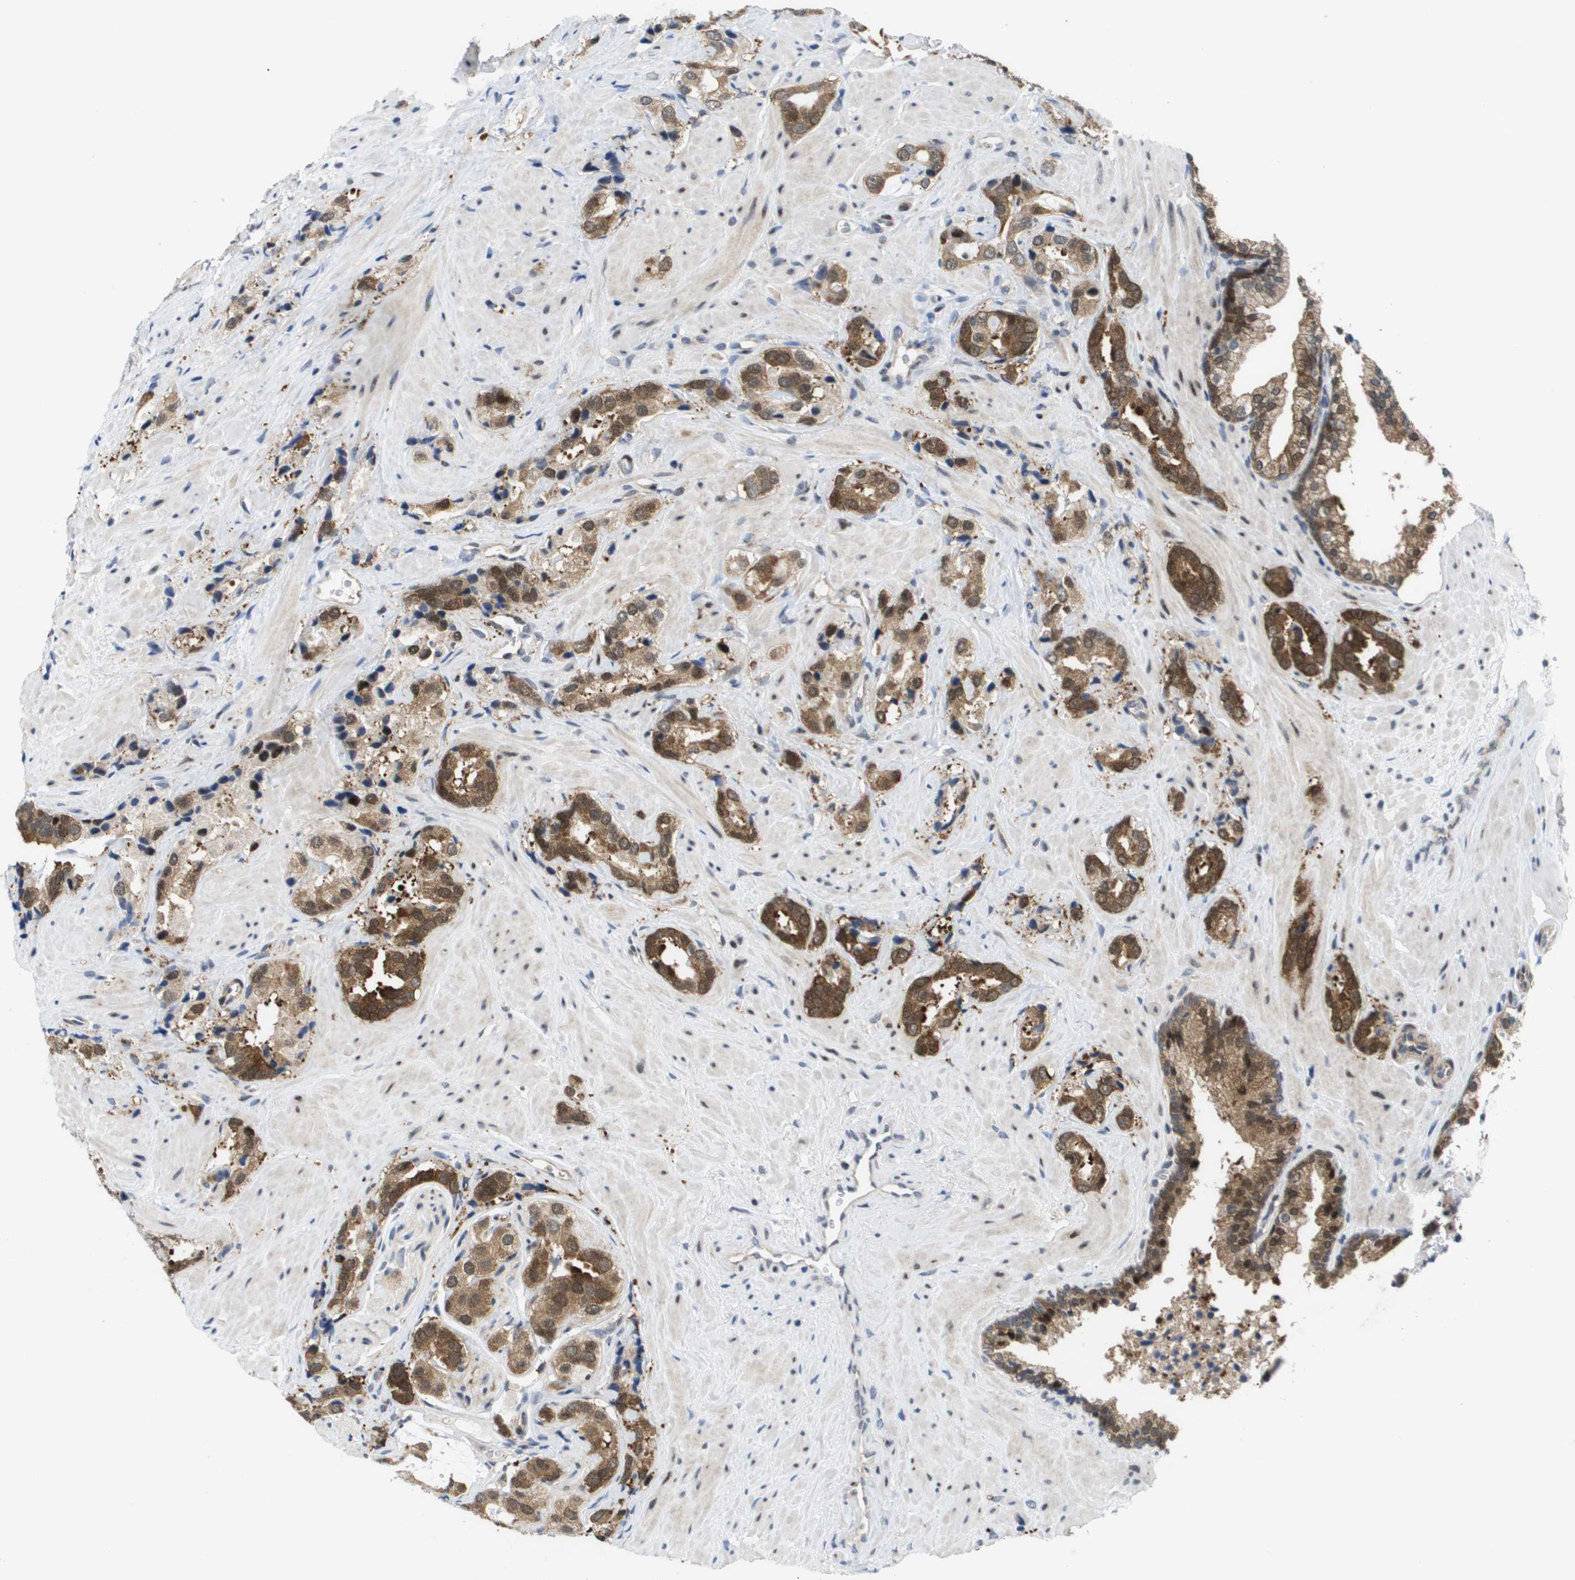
{"staining": {"intensity": "moderate", "quantity": ">75%", "location": "cytoplasmic/membranous"}, "tissue": "prostate cancer", "cell_type": "Tumor cells", "image_type": "cancer", "snomed": [{"axis": "morphology", "description": "Adenocarcinoma, High grade"}, {"axis": "topography", "description": "Prostate"}], "caption": "Immunohistochemical staining of human adenocarcinoma (high-grade) (prostate) demonstrates moderate cytoplasmic/membranous protein positivity in approximately >75% of tumor cells.", "gene": "FKBP4", "patient": {"sex": "male", "age": 64}}